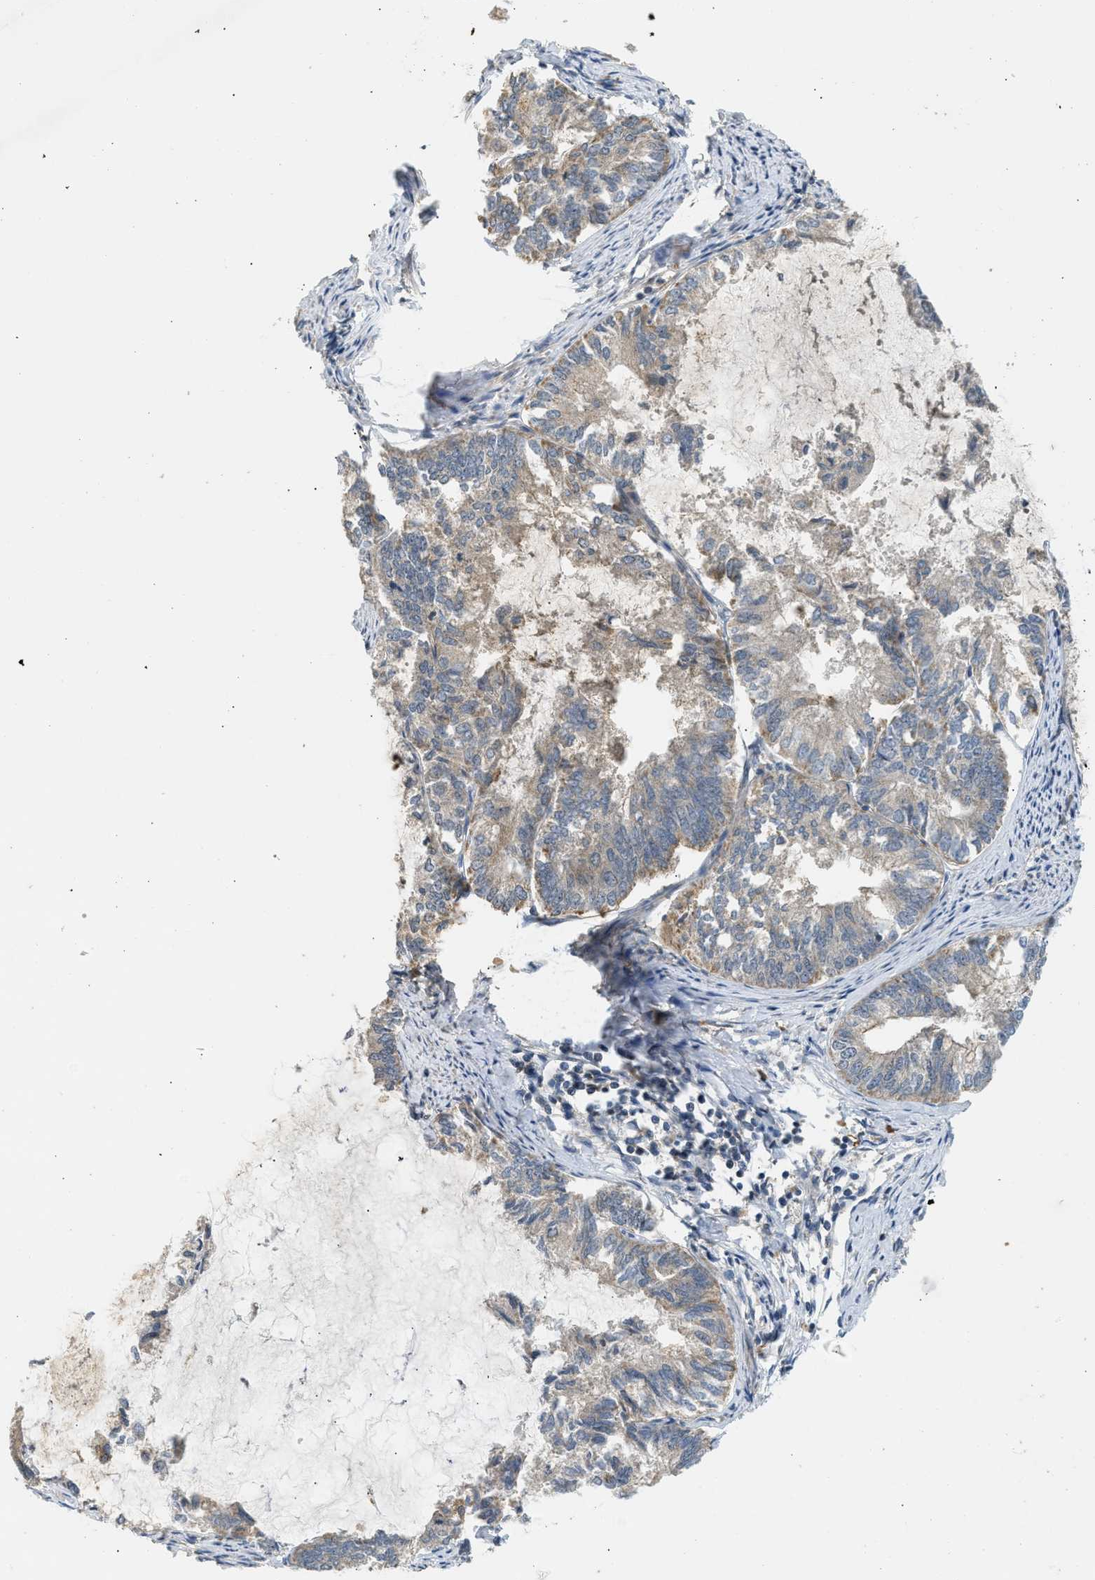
{"staining": {"intensity": "weak", "quantity": ">75%", "location": "cytoplasmic/membranous"}, "tissue": "endometrial cancer", "cell_type": "Tumor cells", "image_type": "cancer", "snomed": [{"axis": "morphology", "description": "Adenocarcinoma, NOS"}, {"axis": "topography", "description": "Endometrium"}], "caption": "This micrograph displays immunohistochemistry staining of human endometrial adenocarcinoma, with low weak cytoplasmic/membranous expression in approximately >75% of tumor cells.", "gene": "ADCY8", "patient": {"sex": "female", "age": 86}}